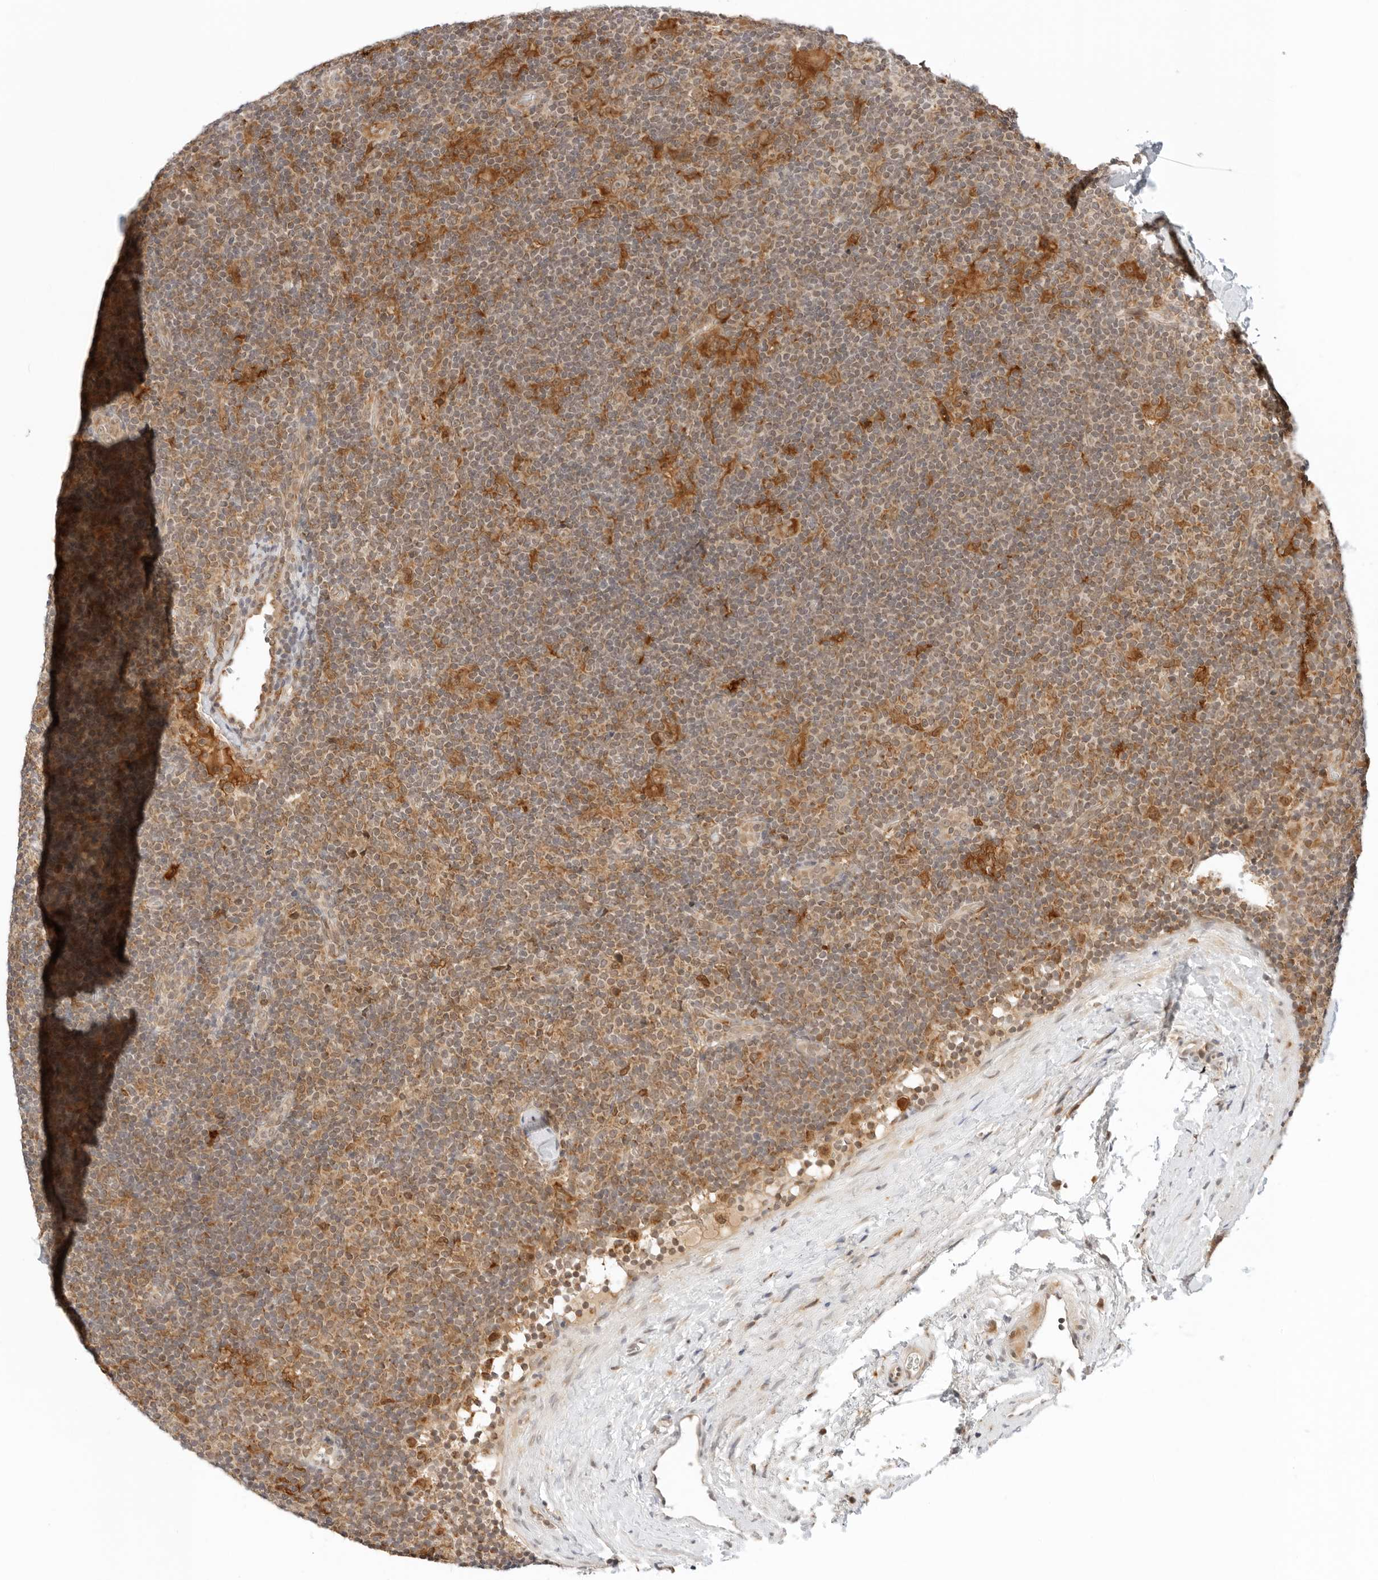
{"staining": {"intensity": "moderate", "quantity": ">75%", "location": "cytoplasmic/membranous"}, "tissue": "lymphoma", "cell_type": "Tumor cells", "image_type": "cancer", "snomed": [{"axis": "morphology", "description": "Hodgkin's disease, NOS"}, {"axis": "topography", "description": "Lymph node"}], "caption": "Immunohistochemistry (IHC) micrograph of neoplastic tissue: lymphoma stained using immunohistochemistry (IHC) exhibits medium levels of moderate protein expression localized specifically in the cytoplasmic/membranous of tumor cells, appearing as a cytoplasmic/membranous brown color.", "gene": "RC3H1", "patient": {"sex": "female", "age": 57}}